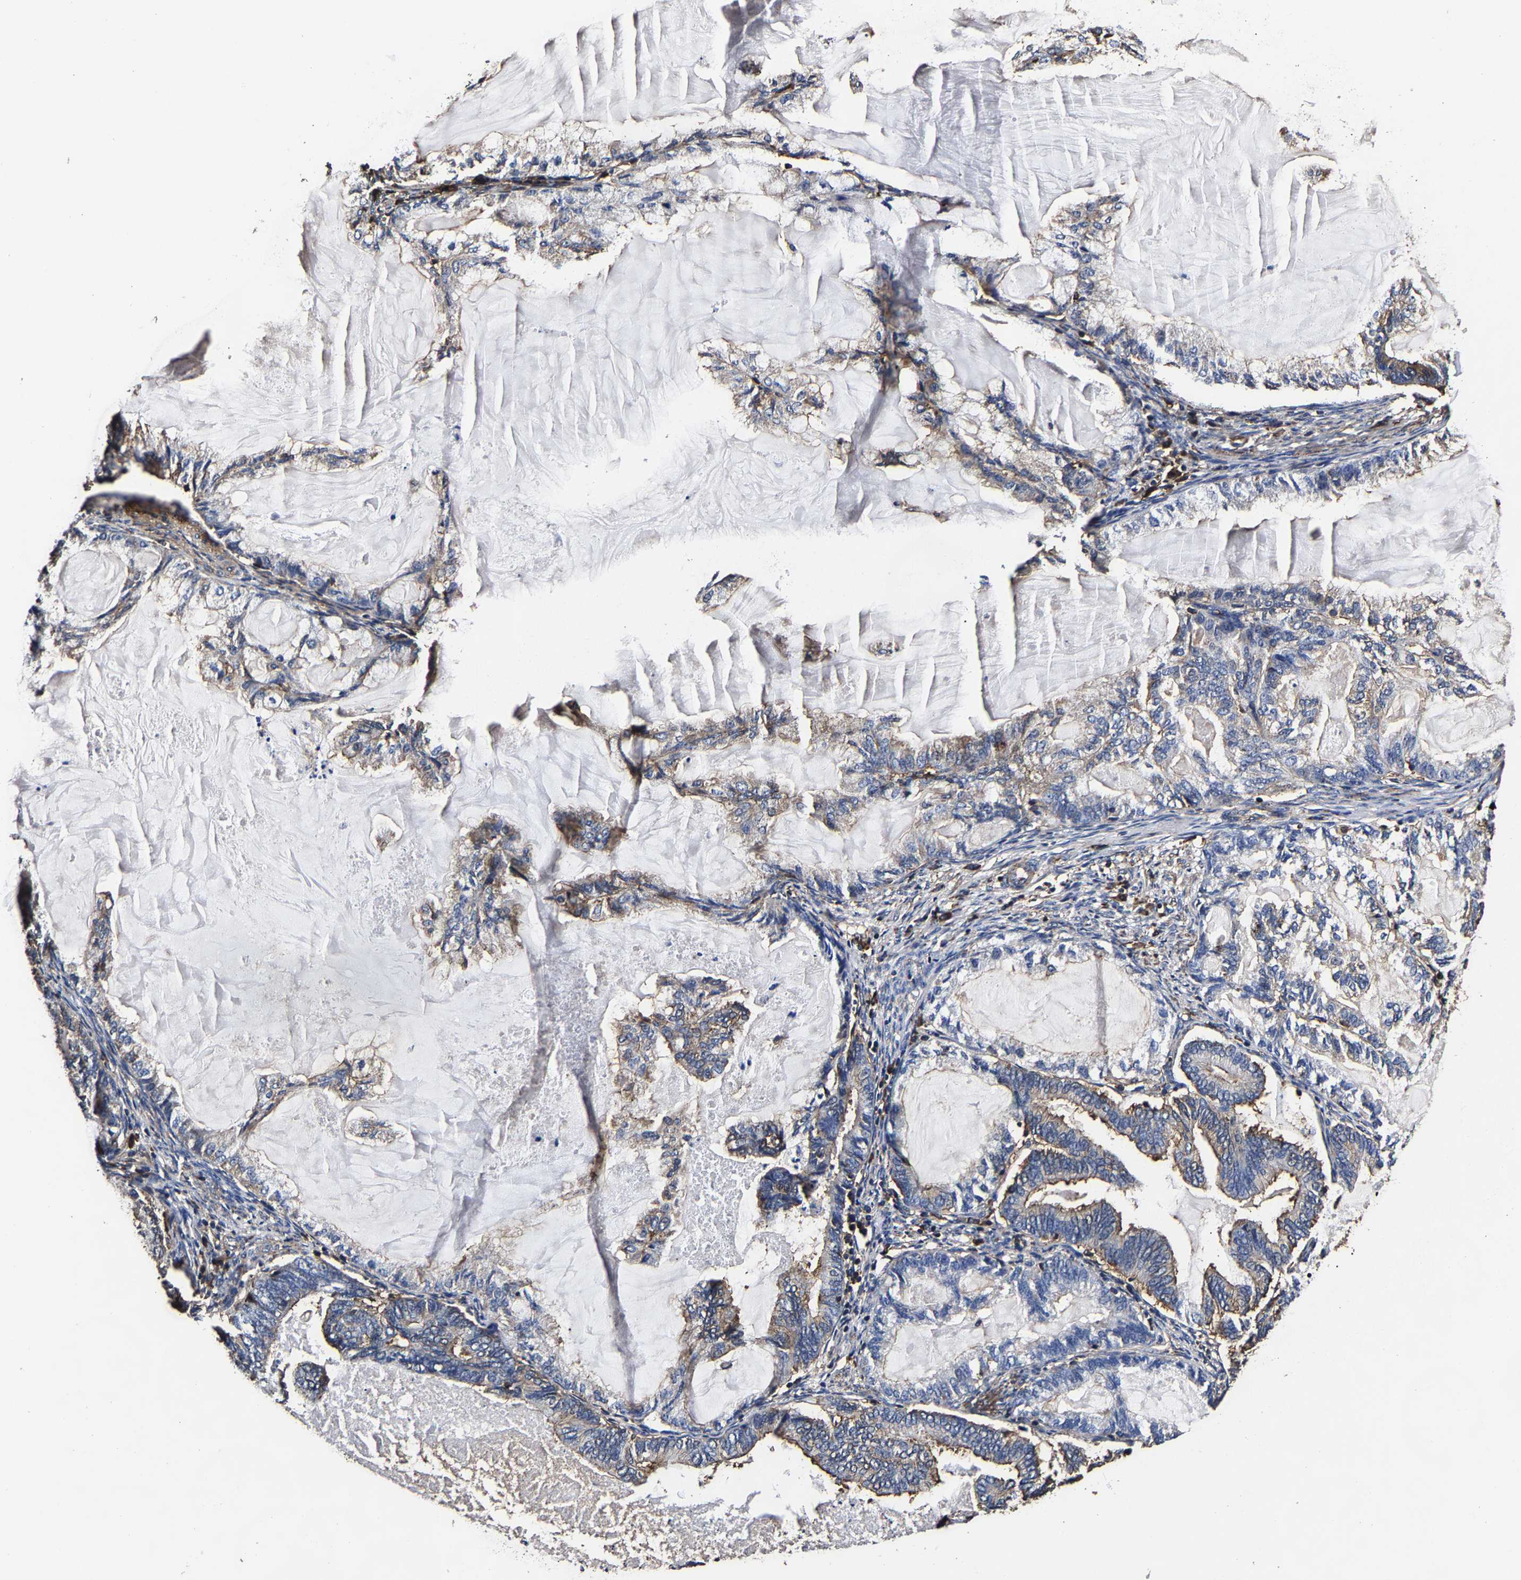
{"staining": {"intensity": "weak", "quantity": "25%-75%", "location": "cytoplasmic/membranous"}, "tissue": "endometrial cancer", "cell_type": "Tumor cells", "image_type": "cancer", "snomed": [{"axis": "morphology", "description": "Adenocarcinoma, NOS"}, {"axis": "topography", "description": "Endometrium"}], "caption": "The image displays a brown stain indicating the presence of a protein in the cytoplasmic/membranous of tumor cells in endometrial adenocarcinoma.", "gene": "SSH3", "patient": {"sex": "female", "age": 86}}